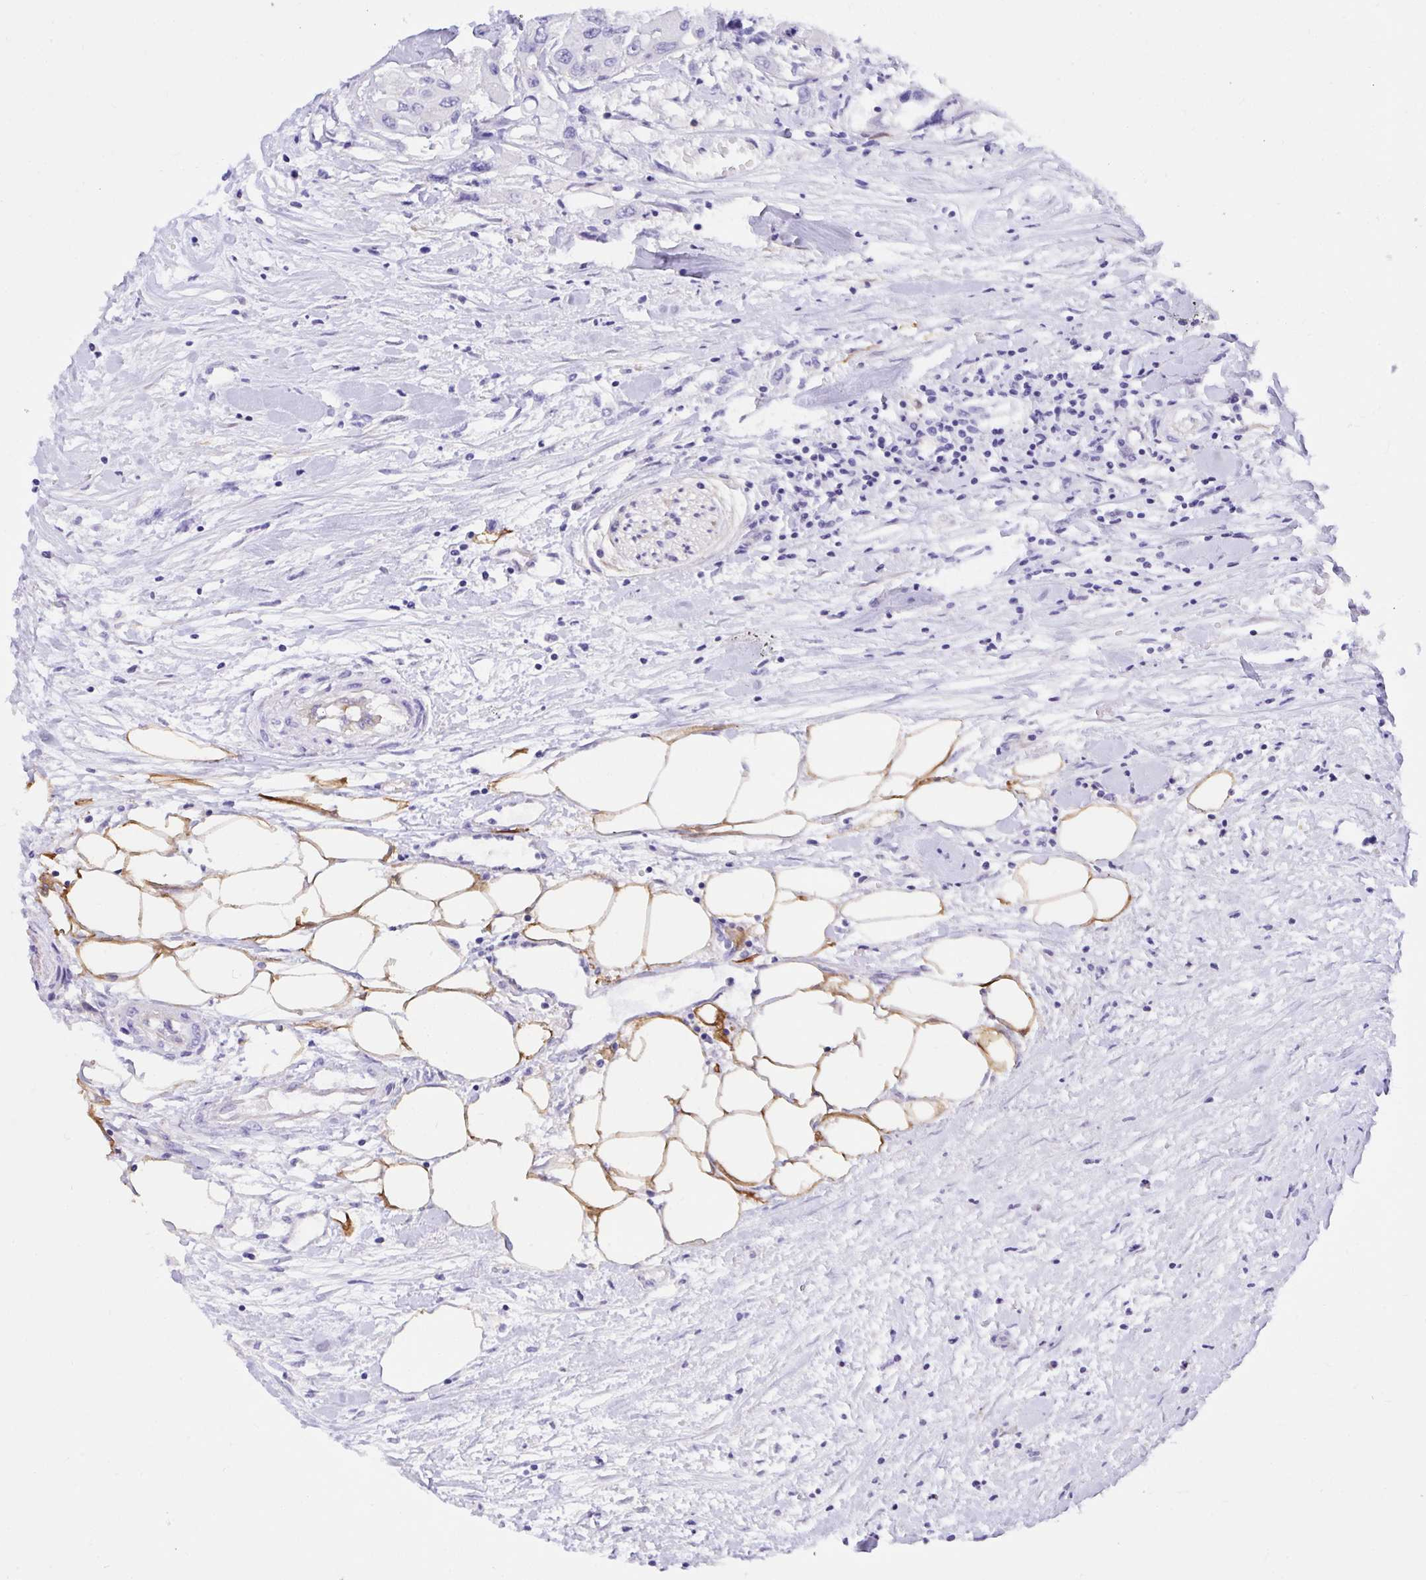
{"staining": {"intensity": "negative", "quantity": "none", "location": "none"}, "tissue": "colorectal cancer", "cell_type": "Tumor cells", "image_type": "cancer", "snomed": [{"axis": "morphology", "description": "Adenocarcinoma, NOS"}, {"axis": "topography", "description": "Colon"}], "caption": "An image of human colorectal cancer is negative for staining in tumor cells.", "gene": "TLN2", "patient": {"sex": "male", "age": 77}}